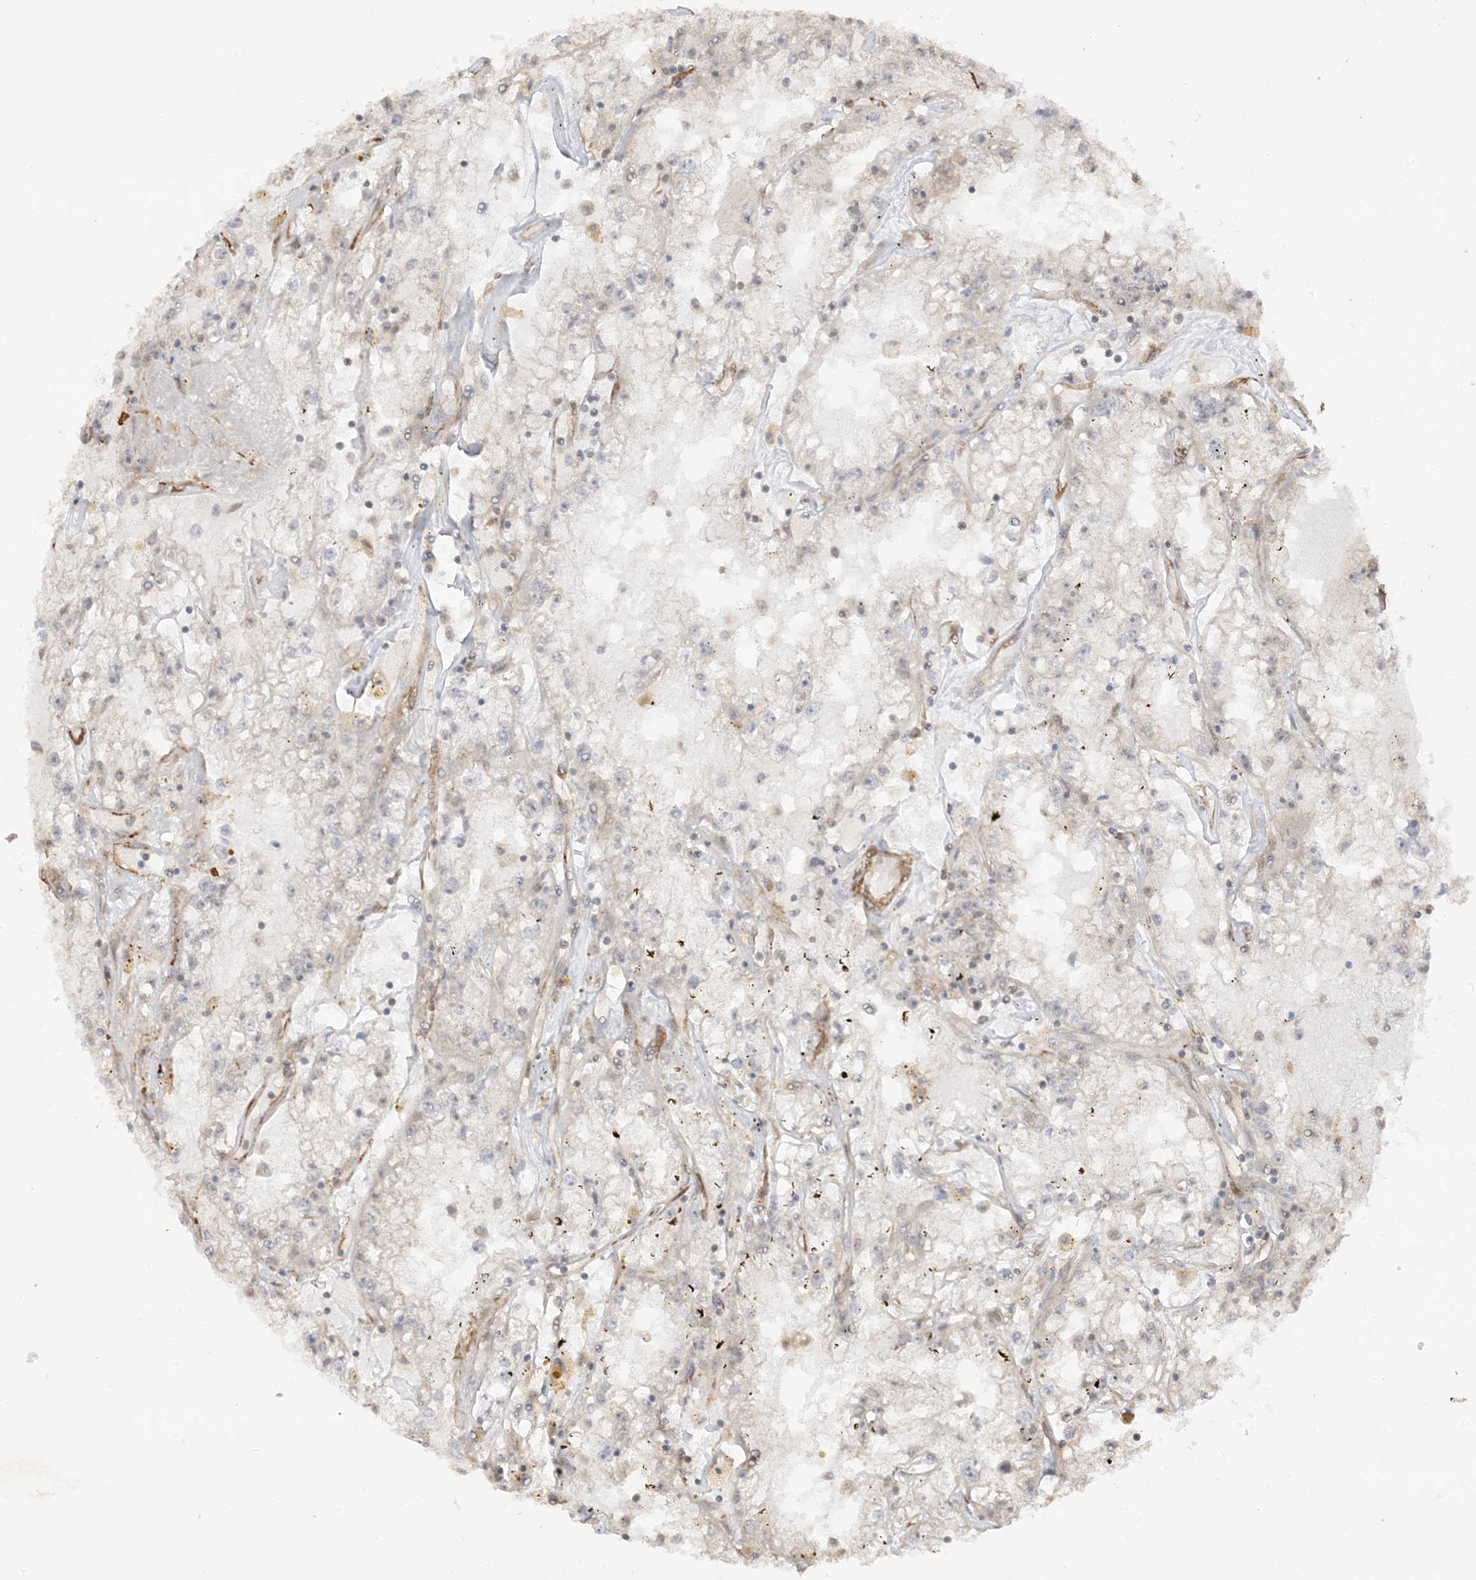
{"staining": {"intensity": "negative", "quantity": "none", "location": "none"}, "tissue": "renal cancer", "cell_type": "Tumor cells", "image_type": "cancer", "snomed": [{"axis": "morphology", "description": "Adenocarcinoma, NOS"}, {"axis": "topography", "description": "Kidney"}], "caption": "An immunohistochemistry (IHC) micrograph of renal cancer (adenocarcinoma) is shown. There is no staining in tumor cells of renal cancer (adenocarcinoma). (Stains: DAB immunohistochemistry (IHC) with hematoxylin counter stain, Microscopy: brightfield microscopy at high magnification).", "gene": "TBCC", "patient": {"sex": "male", "age": 56}}